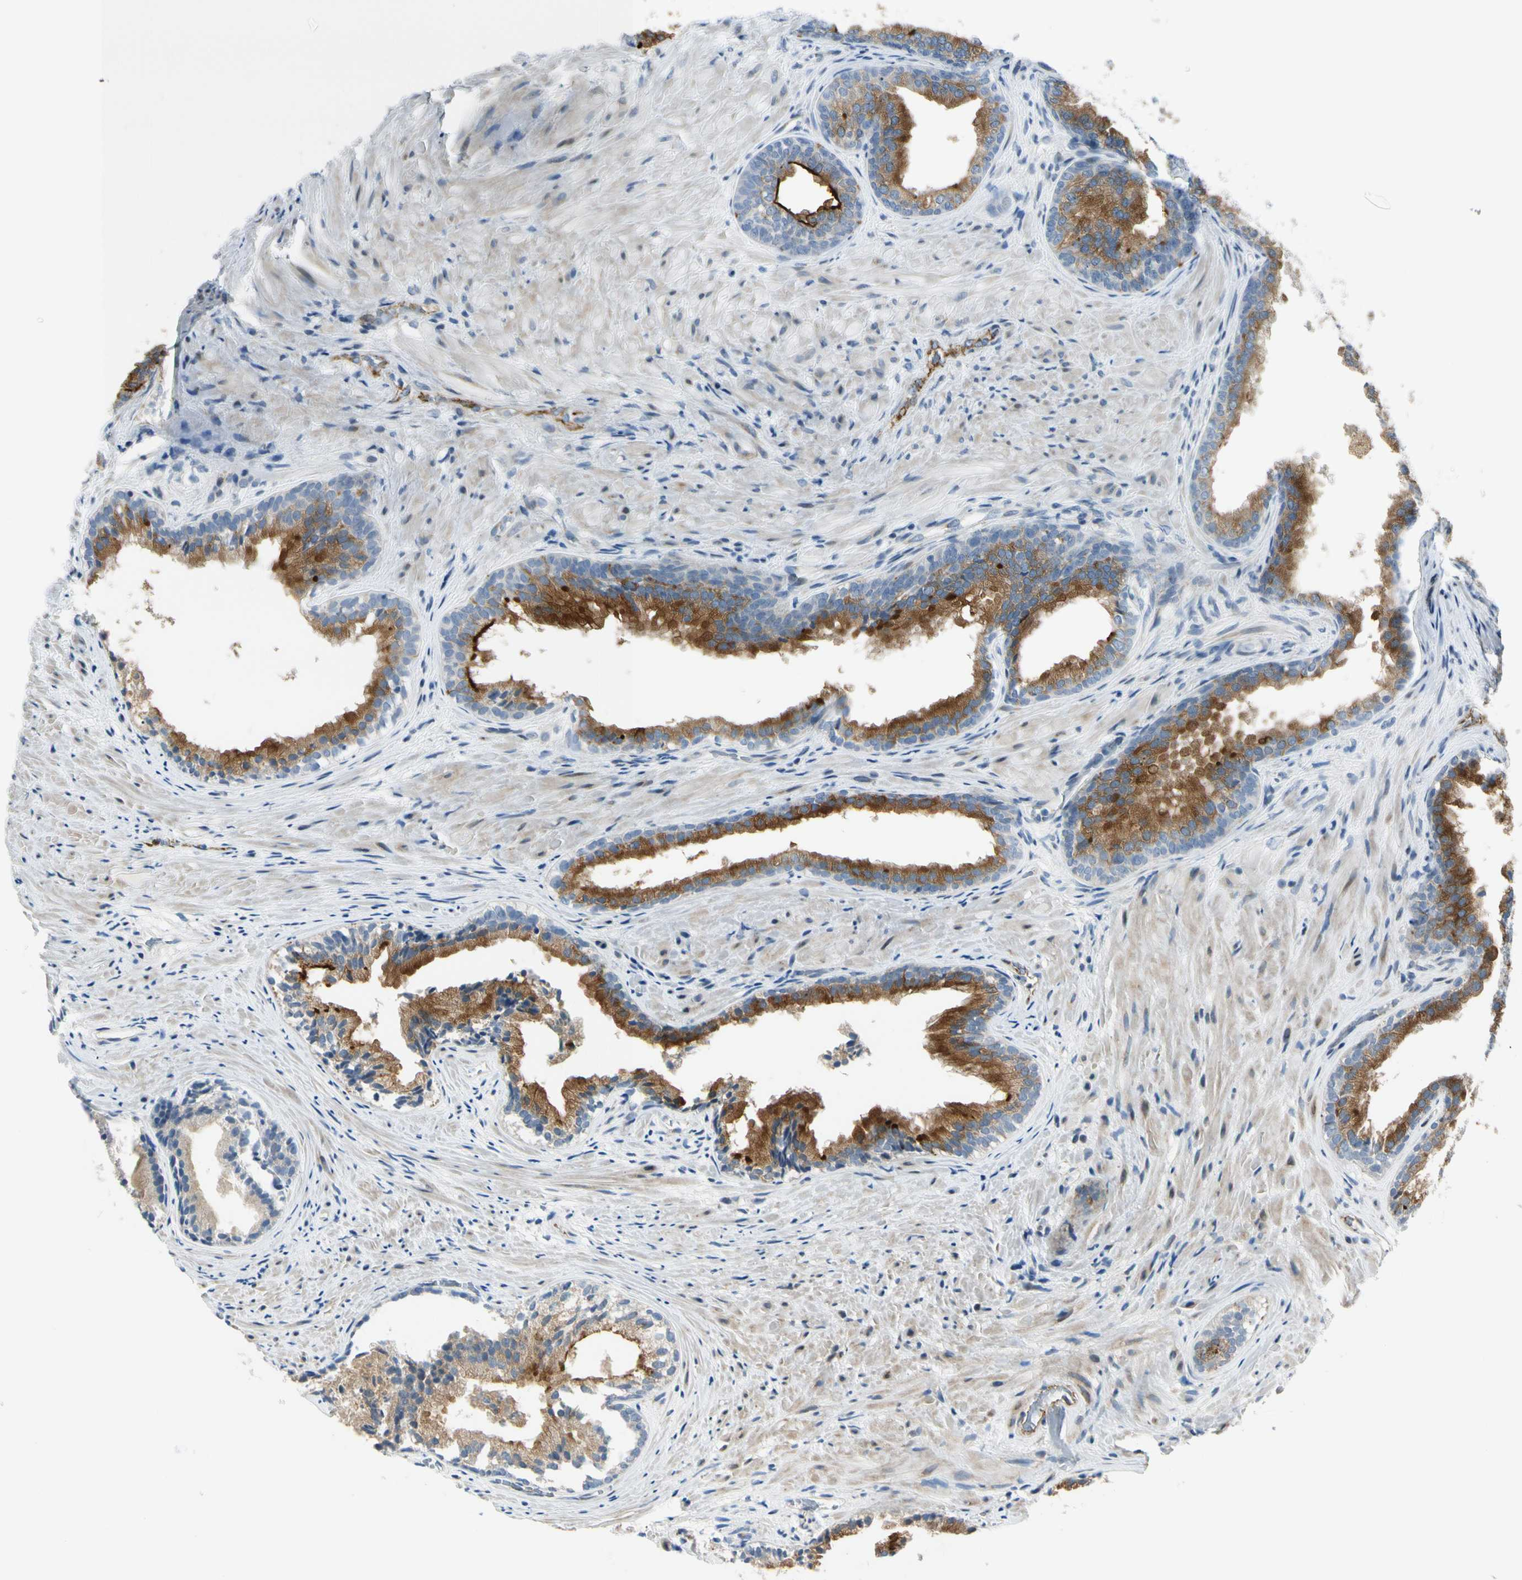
{"staining": {"intensity": "strong", "quantity": "25%-75%", "location": "cytoplasmic/membranous,nuclear"}, "tissue": "prostate", "cell_type": "Glandular cells", "image_type": "normal", "snomed": [{"axis": "morphology", "description": "Normal tissue, NOS"}, {"axis": "topography", "description": "Prostate"}], "caption": "A high-resolution micrograph shows immunohistochemistry staining of benign prostate, which demonstrates strong cytoplasmic/membranous,nuclear positivity in about 25%-75% of glandular cells.", "gene": "NPDC1", "patient": {"sex": "male", "age": 76}}